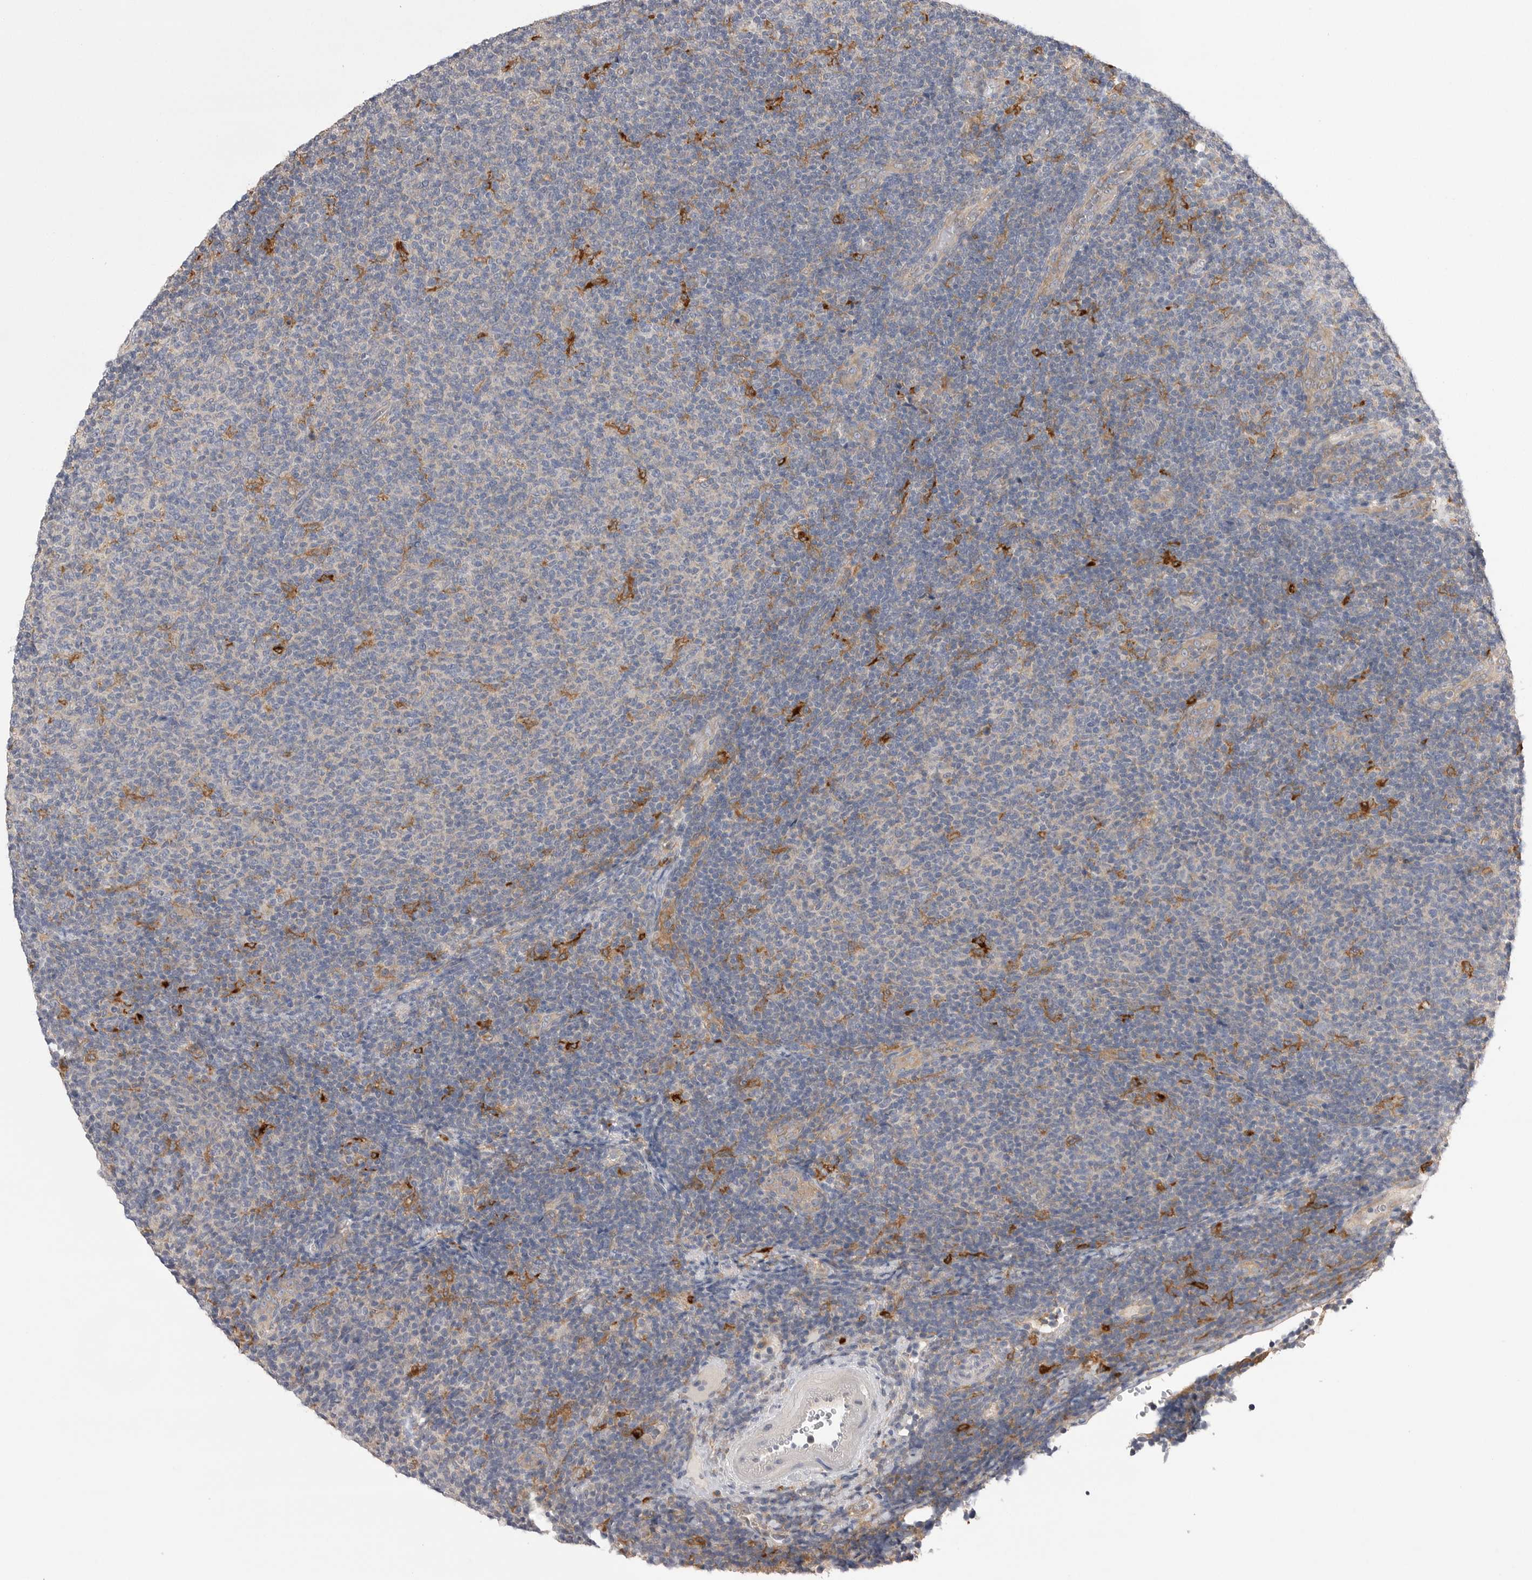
{"staining": {"intensity": "negative", "quantity": "none", "location": "none"}, "tissue": "lymphoma", "cell_type": "Tumor cells", "image_type": "cancer", "snomed": [{"axis": "morphology", "description": "Malignant lymphoma, non-Hodgkin's type, Low grade"}, {"axis": "topography", "description": "Lymph node"}], "caption": "Immunohistochemistry (IHC) image of lymphoma stained for a protein (brown), which demonstrates no staining in tumor cells.", "gene": "VAC14", "patient": {"sex": "male", "age": 66}}